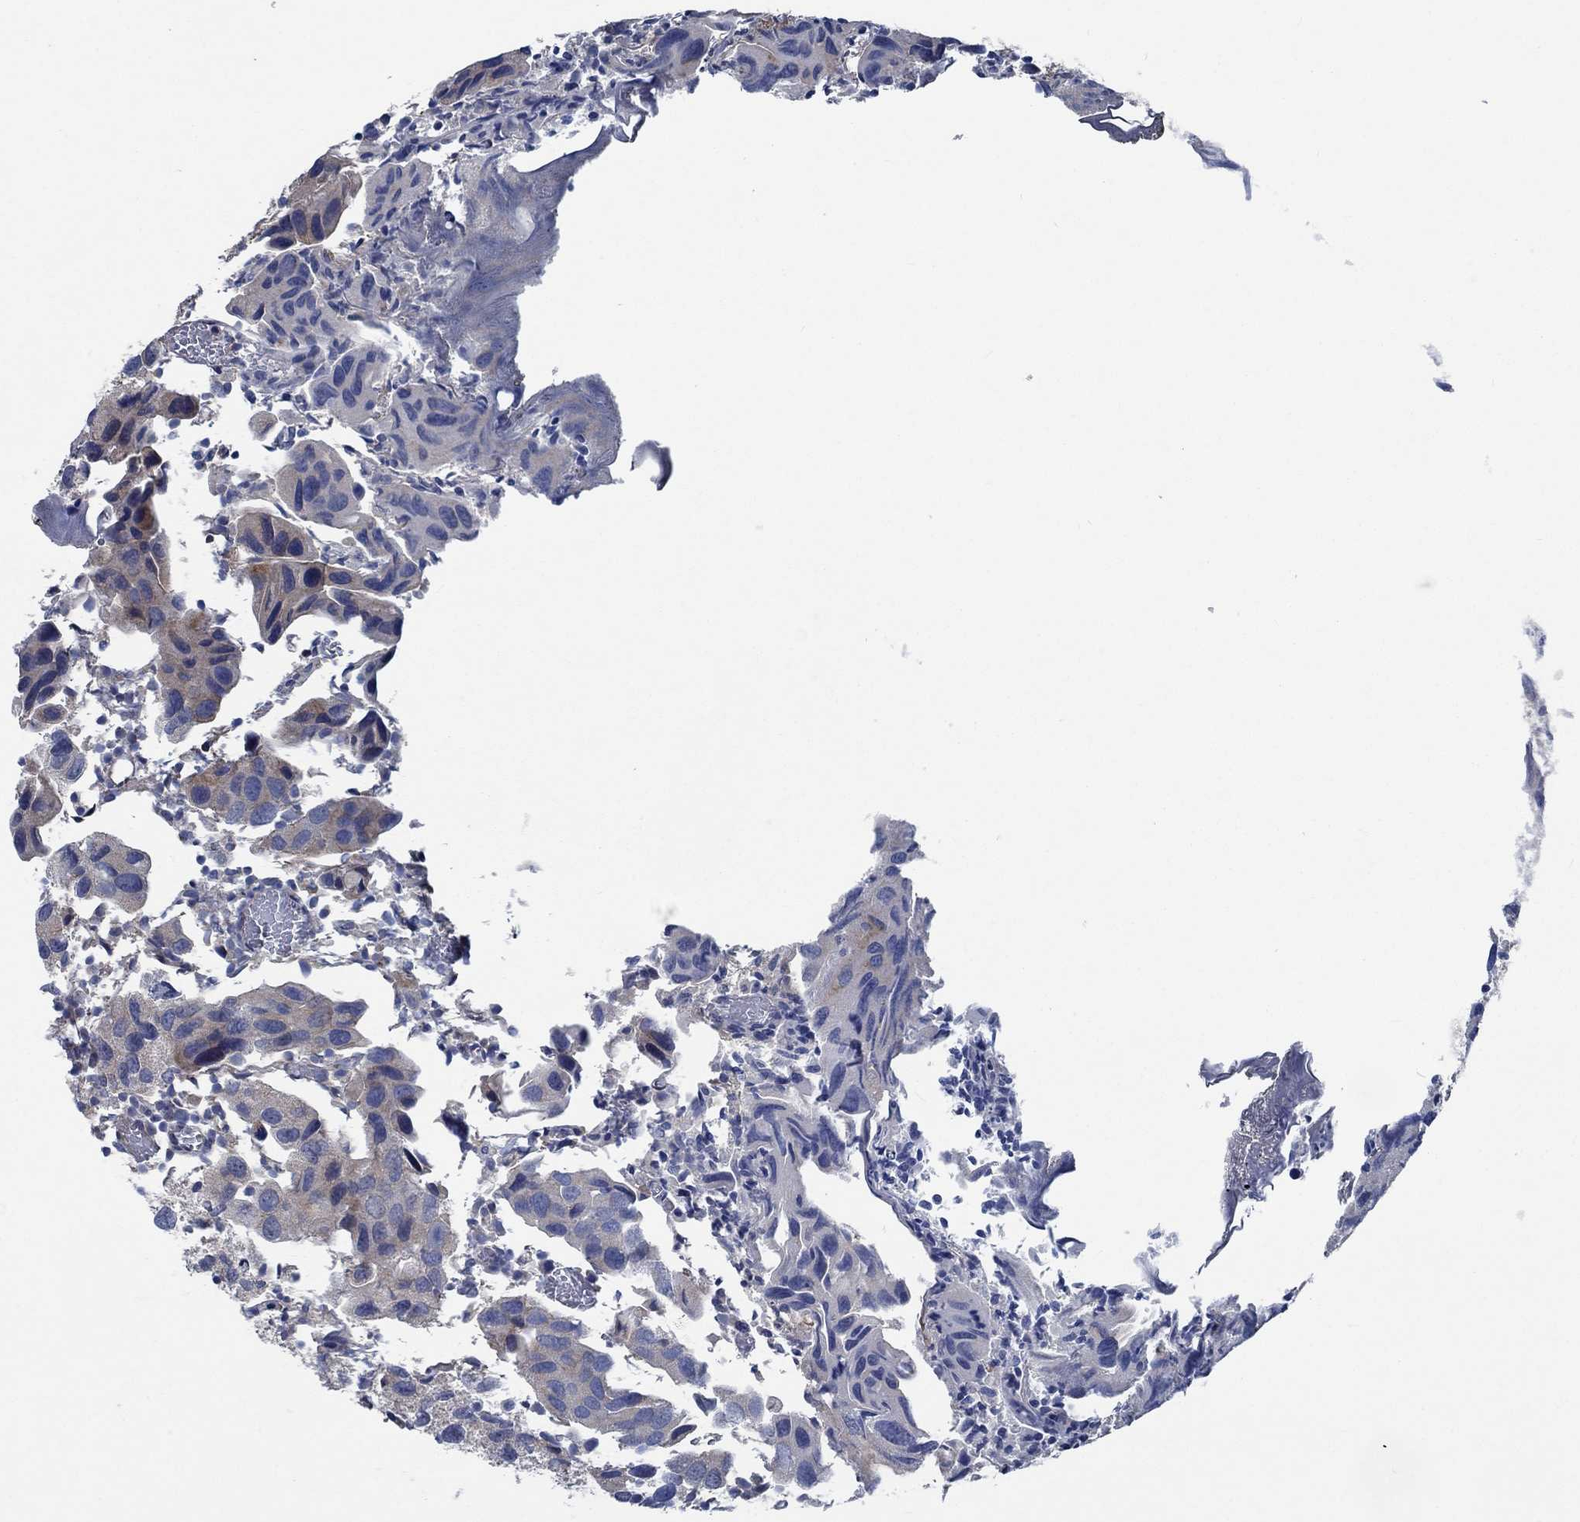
{"staining": {"intensity": "weak", "quantity": "25%-75%", "location": "cytoplasmic/membranous"}, "tissue": "urothelial cancer", "cell_type": "Tumor cells", "image_type": "cancer", "snomed": [{"axis": "morphology", "description": "Urothelial carcinoma, High grade"}, {"axis": "topography", "description": "Urinary bladder"}], "caption": "Protein analysis of high-grade urothelial carcinoma tissue demonstrates weak cytoplasmic/membranous staining in approximately 25%-75% of tumor cells.", "gene": "STXBP6", "patient": {"sex": "male", "age": 79}}